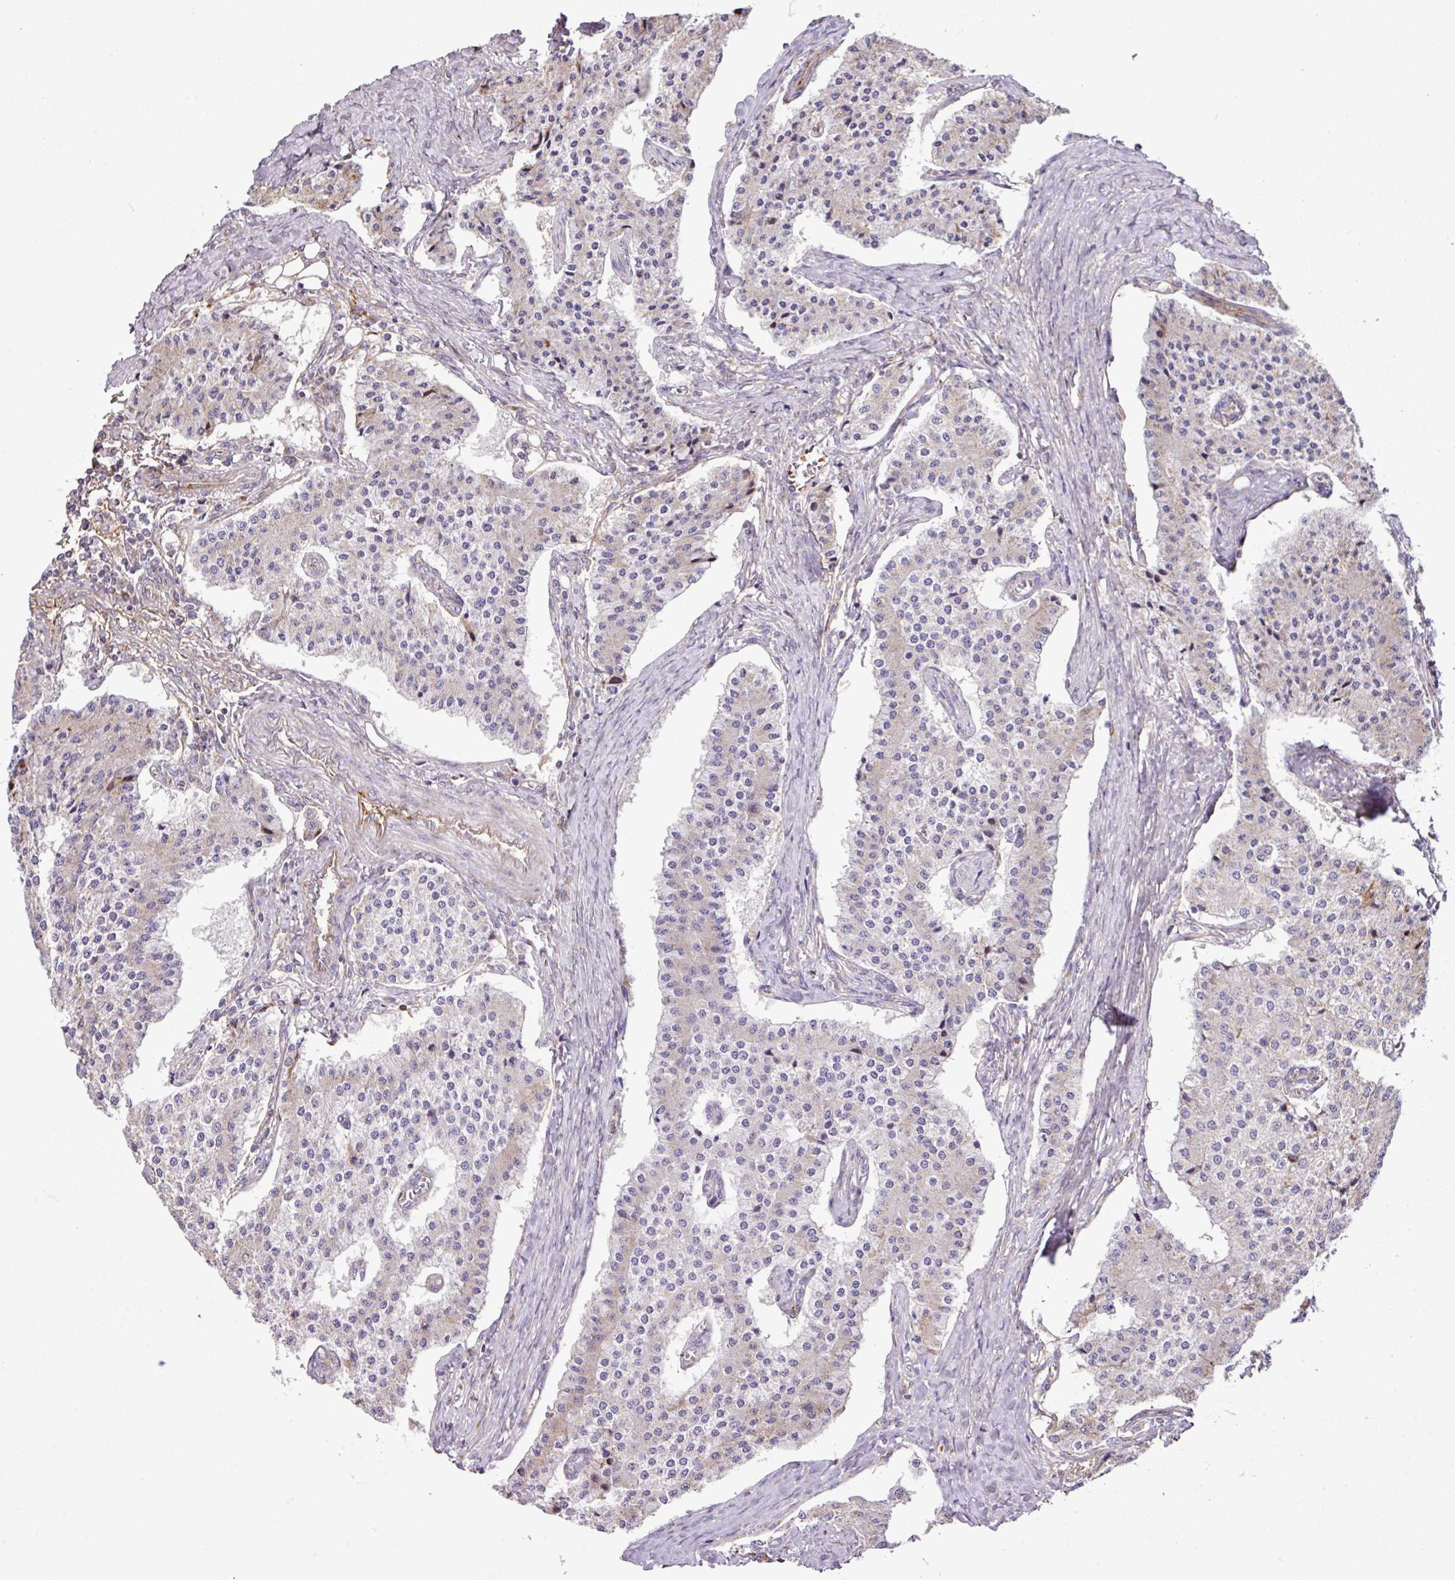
{"staining": {"intensity": "negative", "quantity": "none", "location": "none"}, "tissue": "carcinoid", "cell_type": "Tumor cells", "image_type": "cancer", "snomed": [{"axis": "morphology", "description": "Carcinoid, malignant, NOS"}, {"axis": "topography", "description": "Colon"}], "caption": "Immunohistochemical staining of carcinoid reveals no significant staining in tumor cells.", "gene": "CTXN2", "patient": {"sex": "female", "age": 52}}